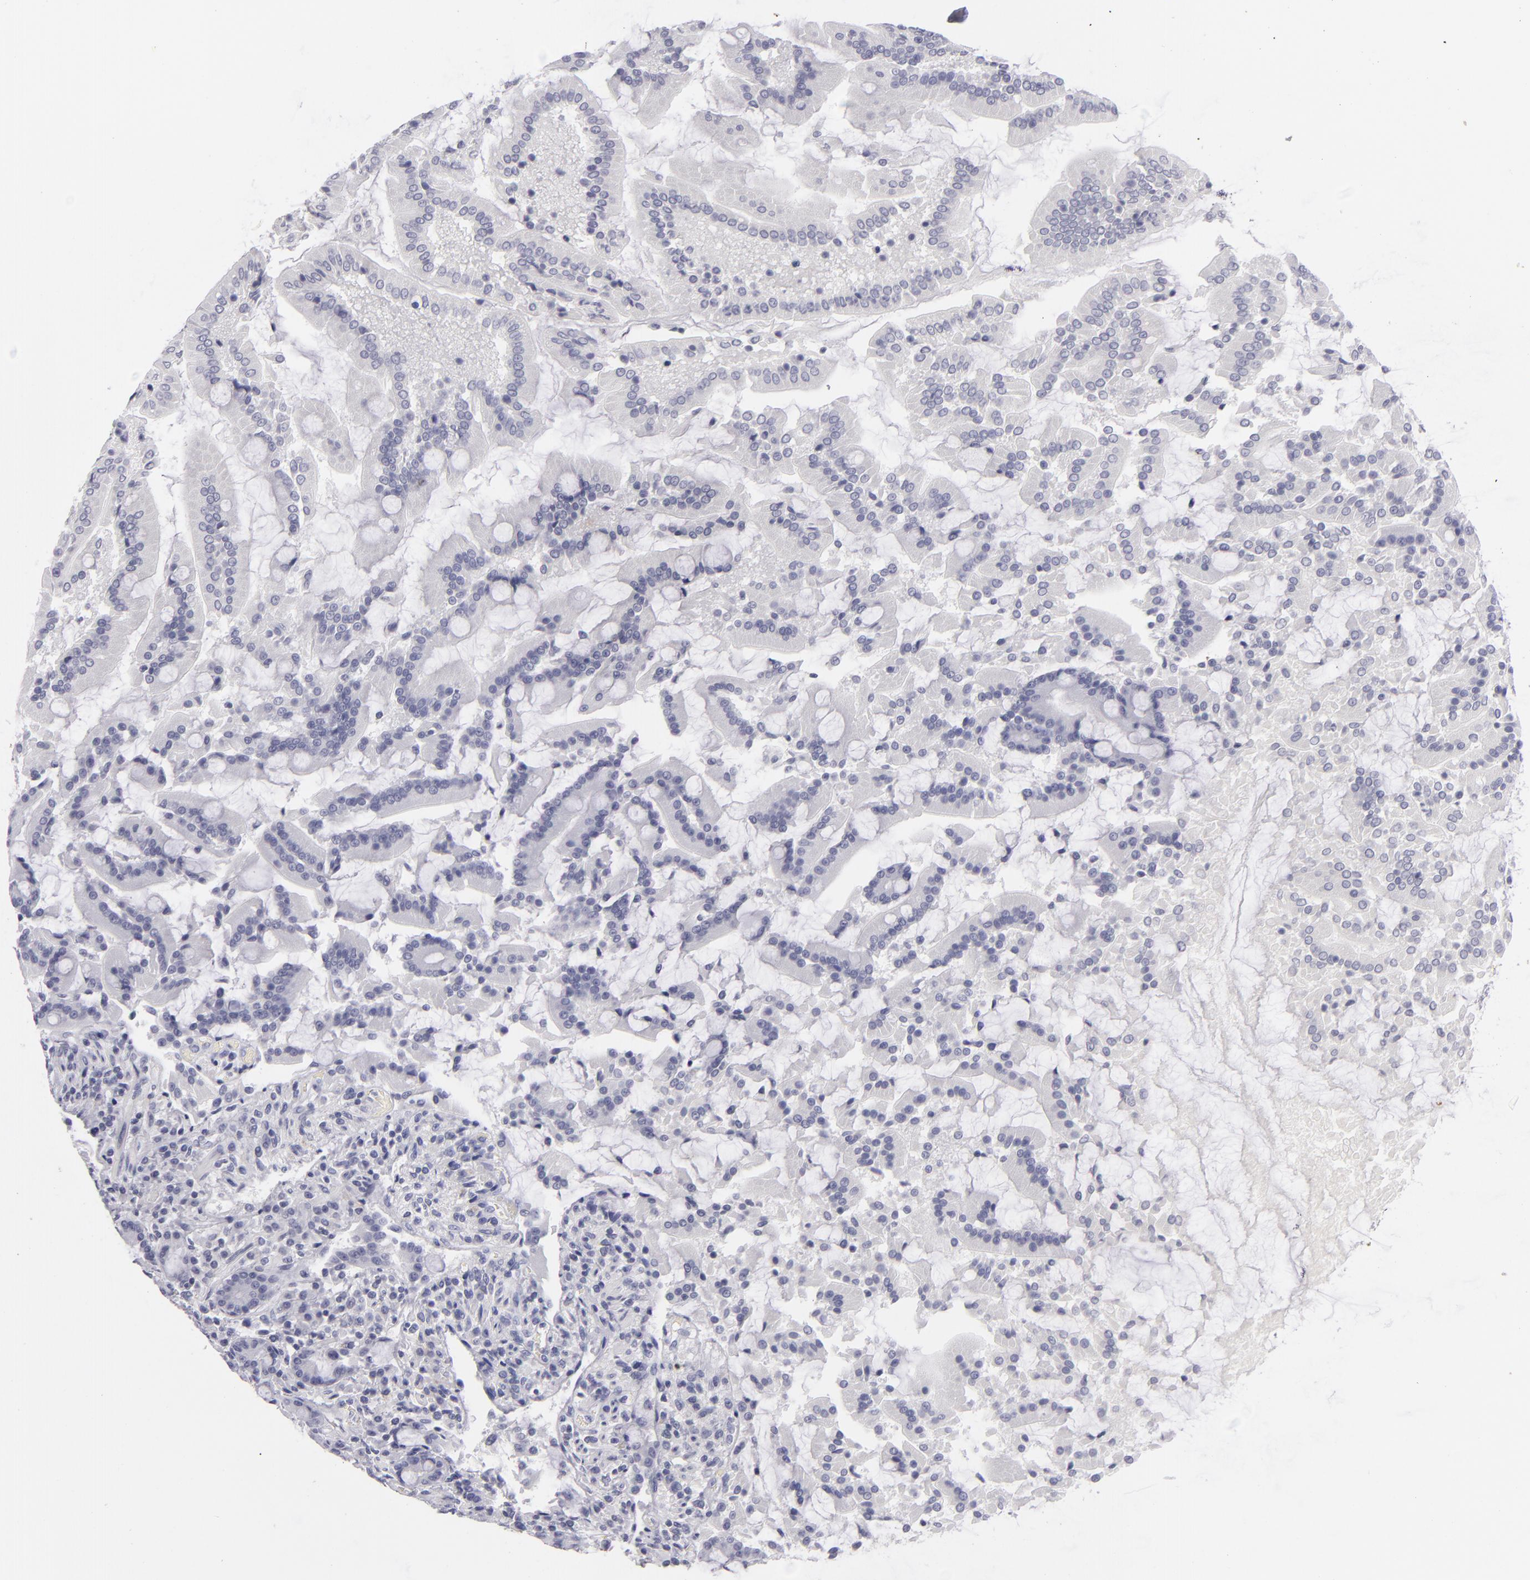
{"staining": {"intensity": "negative", "quantity": "none", "location": "none"}, "tissue": "duodenum", "cell_type": "Glandular cells", "image_type": "normal", "snomed": [{"axis": "morphology", "description": "Normal tissue, NOS"}, {"axis": "topography", "description": "Duodenum"}], "caption": "IHC of unremarkable human duodenum displays no expression in glandular cells.", "gene": "TNNC1", "patient": {"sex": "female", "age": 64}}